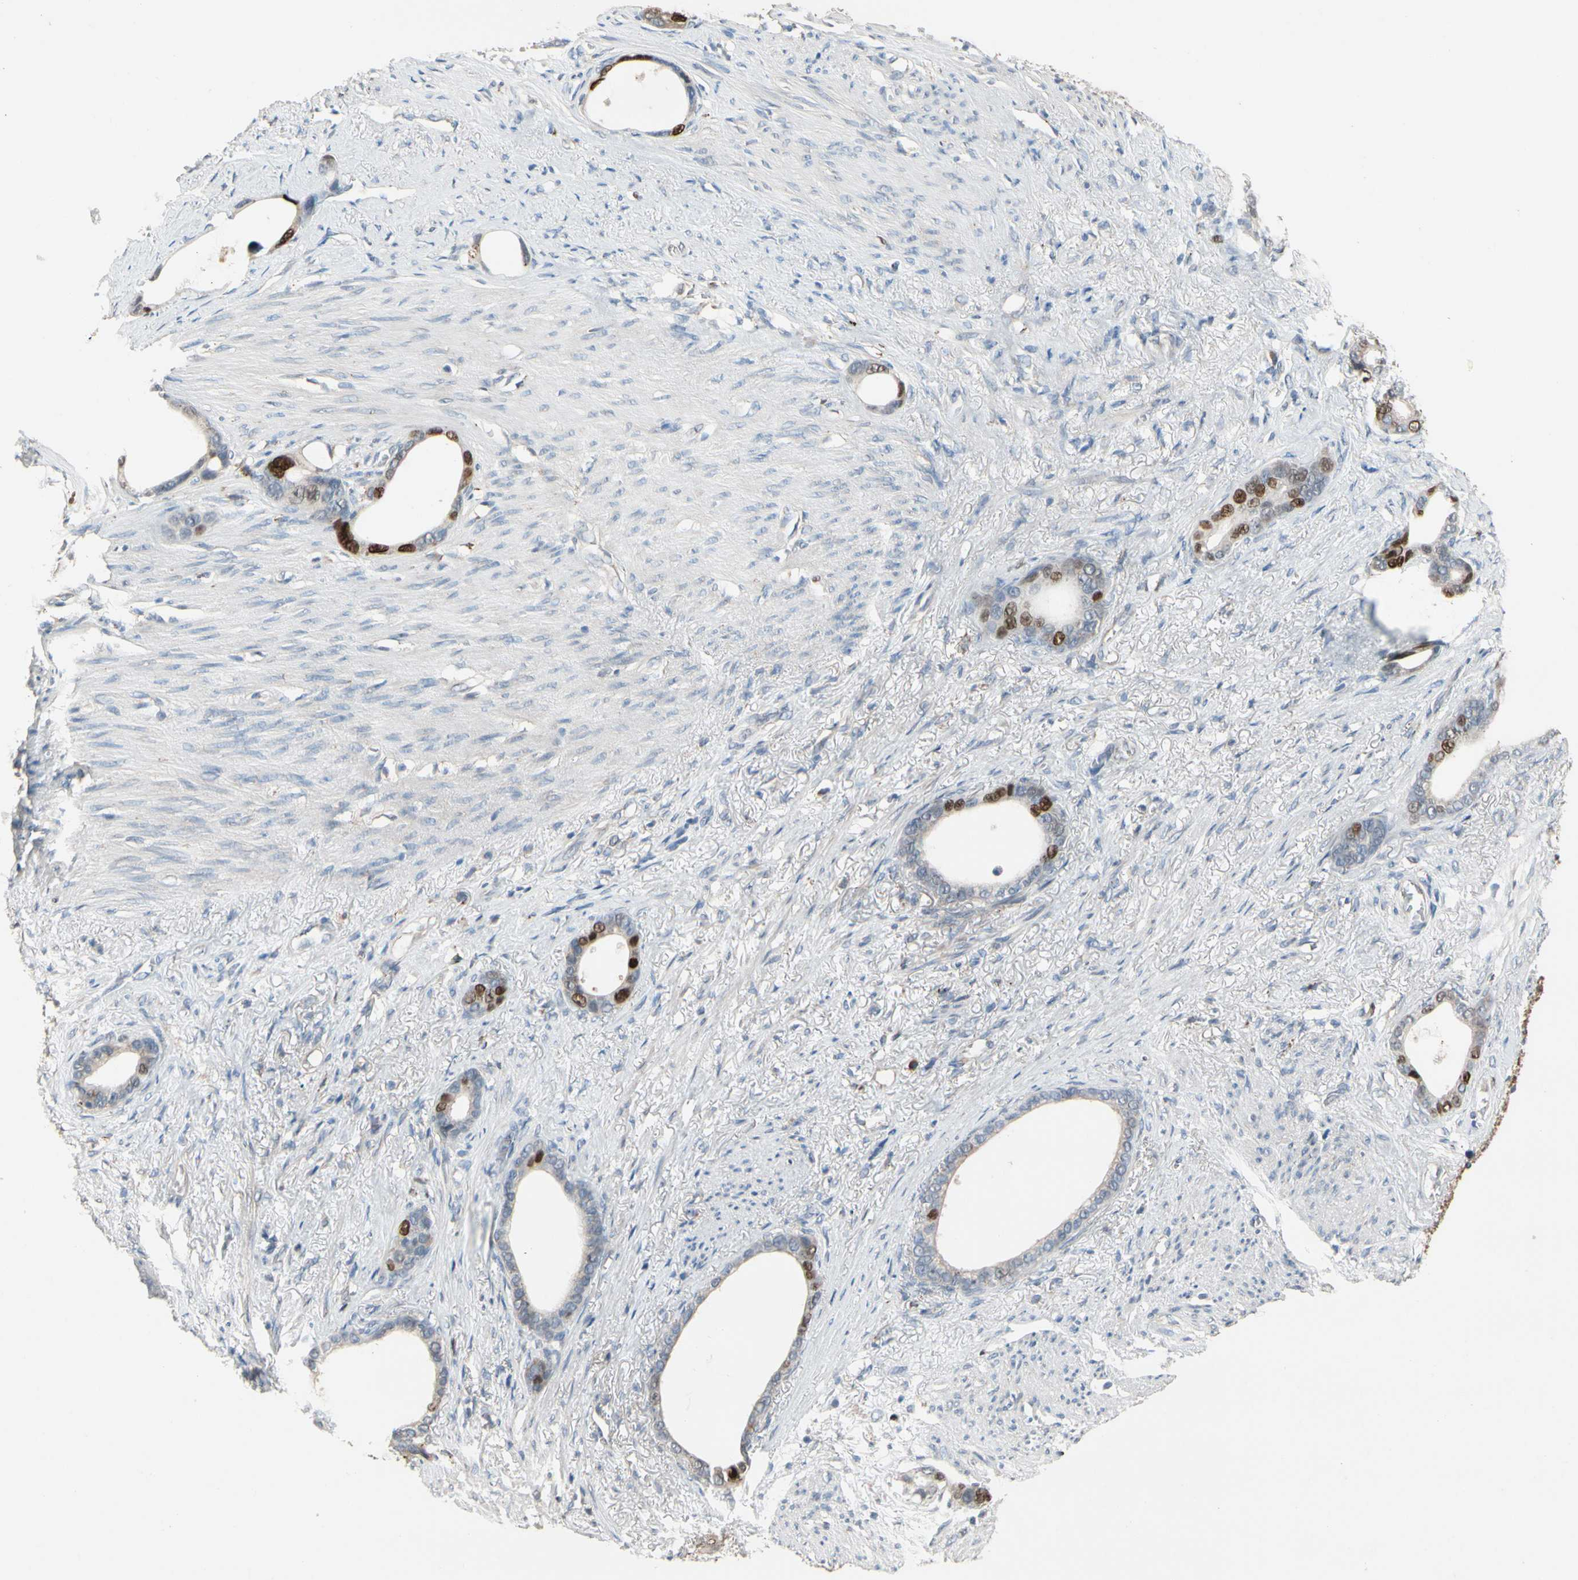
{"staining": {"intensity": "strong", "quantity": "<25%", "location": "nuclear"}, "tissue": "stomach cancer", "cell_type": "Tumor cells", "image_type": "cancer", "snomed": [{"axis": "morphology", "description": "Adenocarcinoma, NOS"}, {"axis": "topography", "description": "Stomach"}], "caption": "A brown stain highlights strong nuclear positivity of a protein in stomach cancer tumor cells. (Stains: DAB (3,3'-diaminobenzidine) in brown, nuclei in blue, Microscopy: brightfield microscopy at high magnification).", "gene": "ZKSCAN4", "patient": {"sex": "female", "age": 75}}